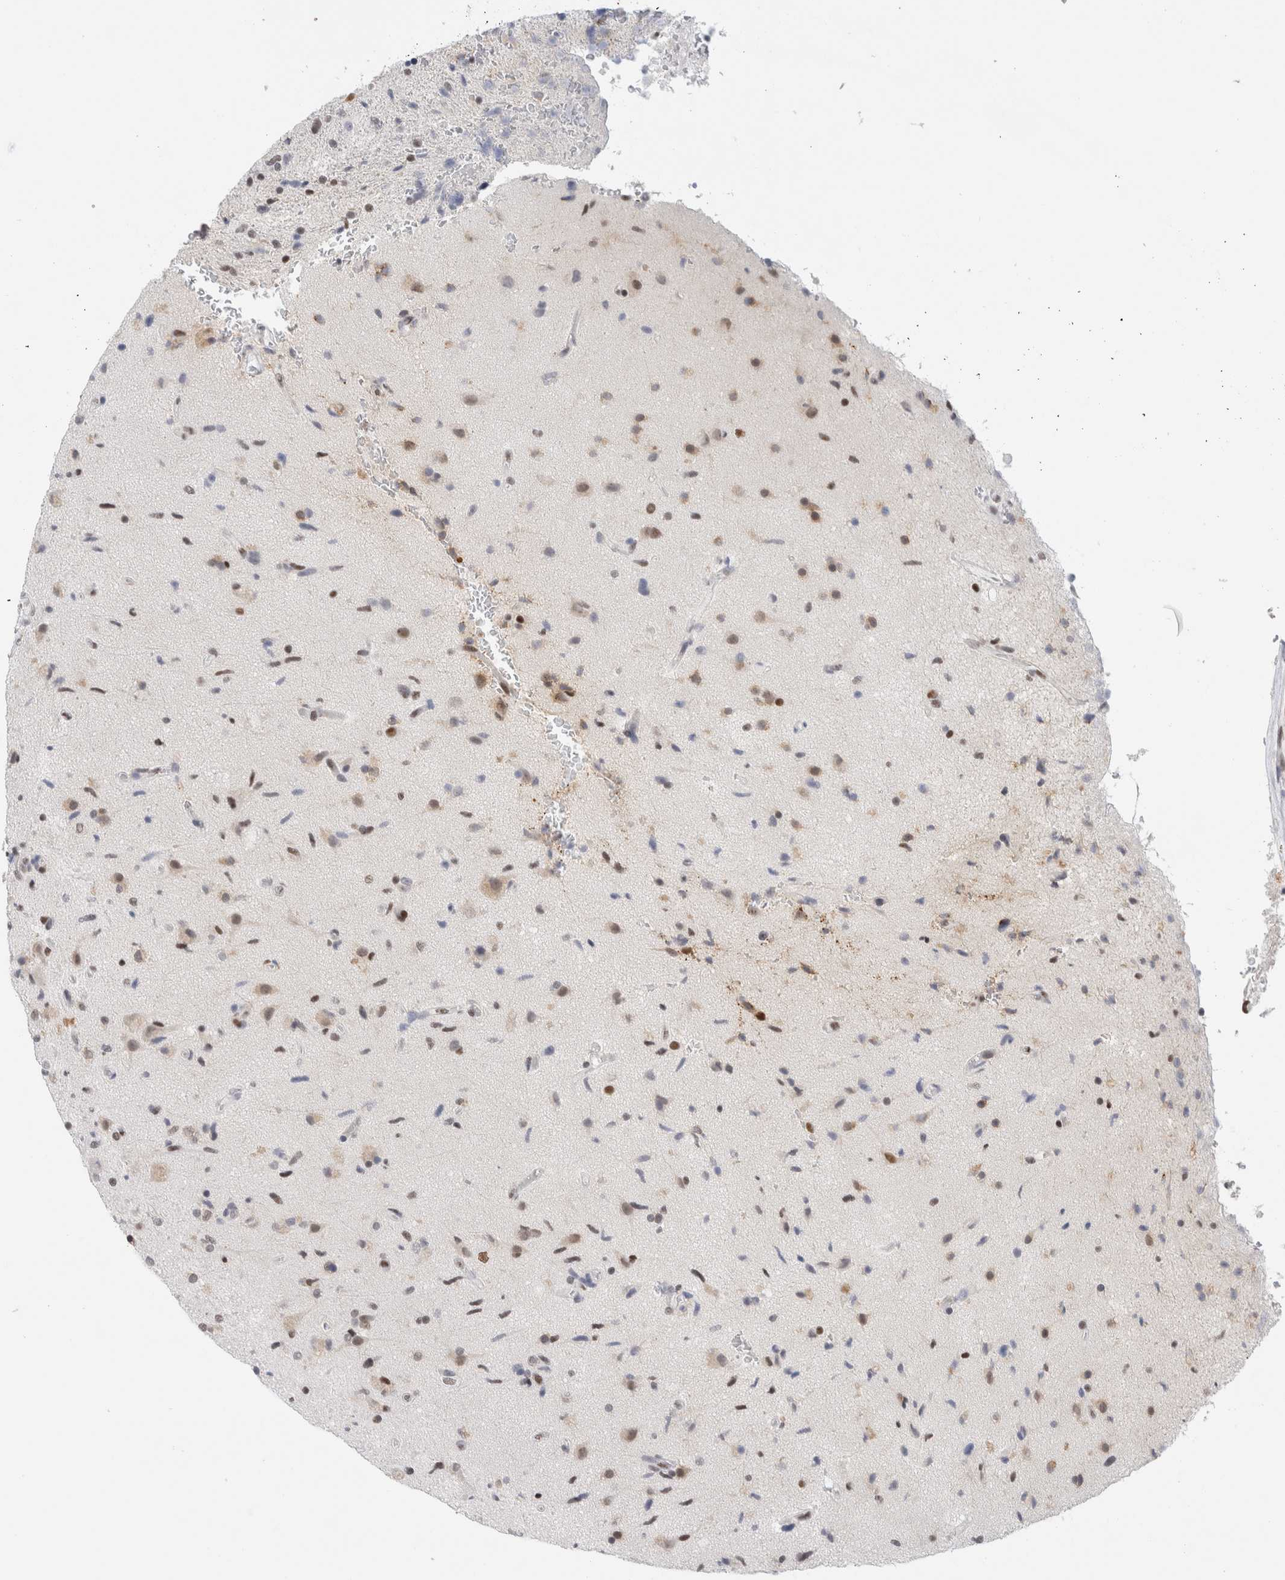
{"staining": {"intensity": "moderate", "quantity": "<25%", "location": "nuclear"}, "tissue": "glioma", "cell_type": "Tumor cells", "image_type": "cancer", "snomed": [{"axis": "morphology", "description": "Glioma, malignant, High grade"}, {"axis": "topography", "description": "Brain"}], "caption": "Malignant glioma (high-grade) stained with a protein marker exhibits moderate staining in tumor cells.", "gene": "COPS7A", "patient": {"sex": "male", "age": 72}}